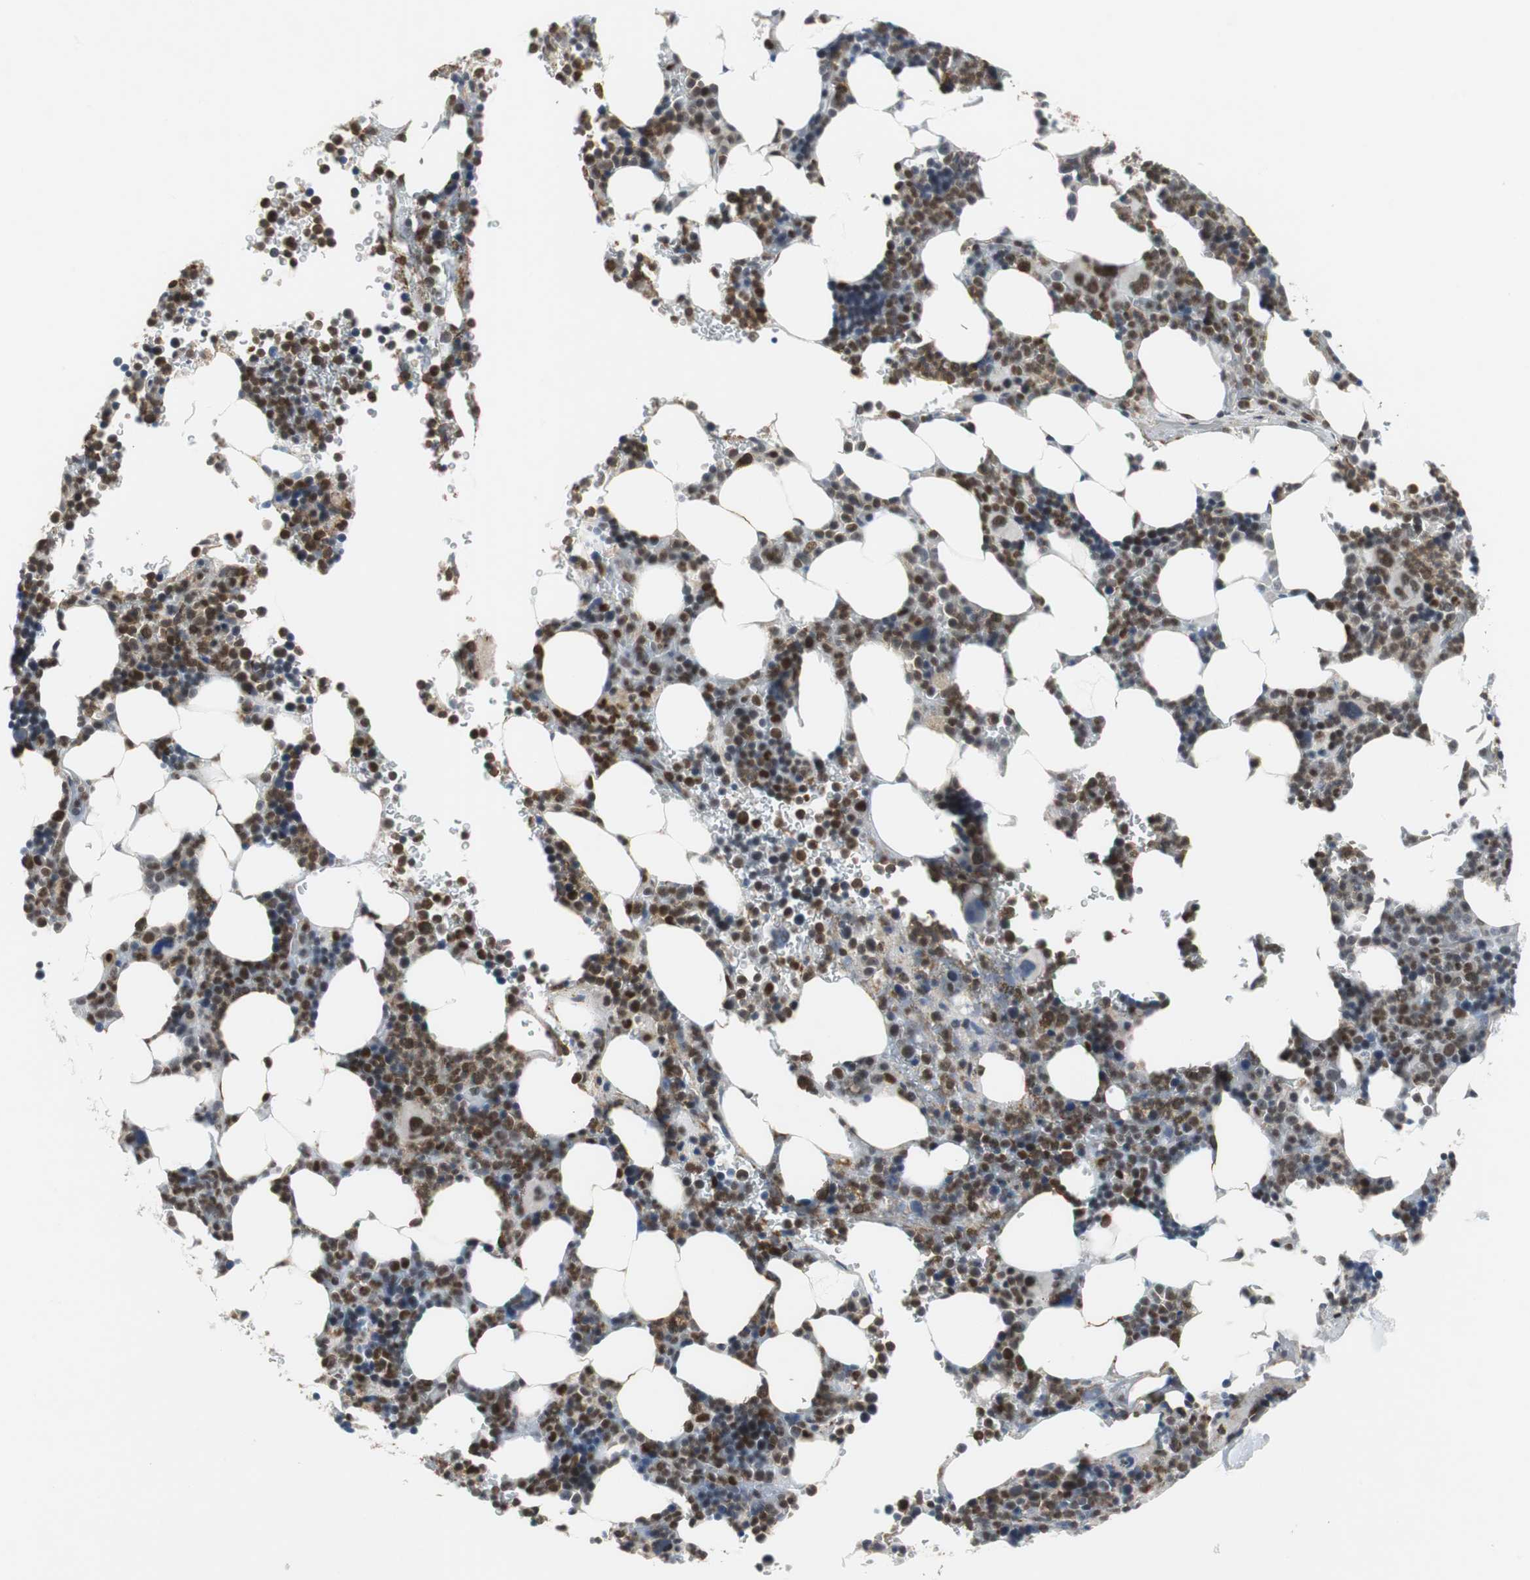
{"staining": {"intensity": "strong", "quantity": "25%-75%", "location": "nuclear"}, "tissue": "bone marrow", "cell_type": "Hematopoietic cells", "image_type": "normal", "snomed": [{"axis": "morphology", "description": "Normal tissue, NOS"}, {"axis": "topography", "description": "Bone marrow"}], "caption": "Benign bone marrow demonstrates strong nuclear staining in approximately 25%-75% of hematopoietic cells, visualized by immunohistochemistry.", "gene": "SIRT1", "patient": {"sex": "female", "age": 73}}